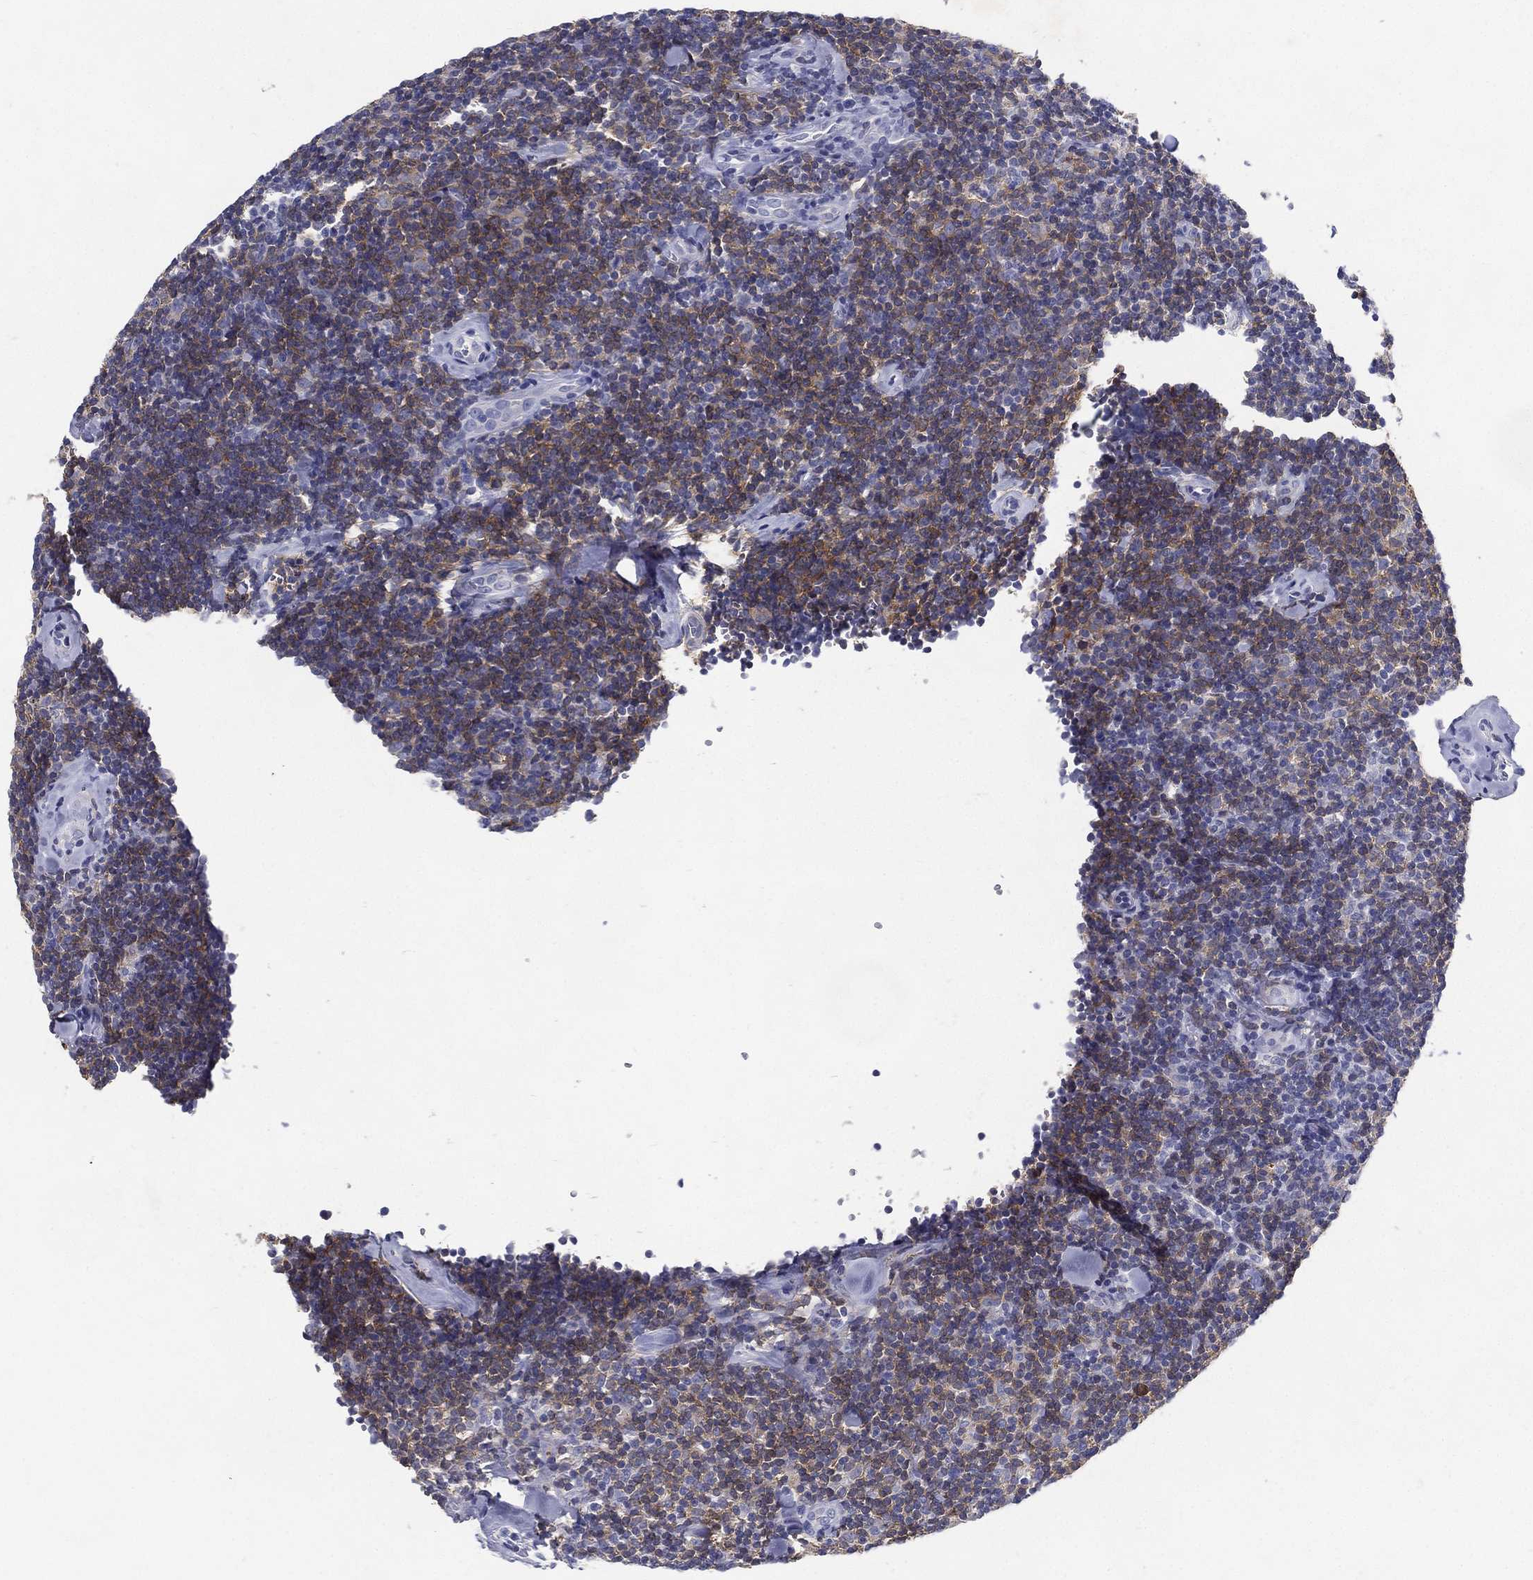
{"staining": {"intensity": "moderate", "quantity": "<25%", "location": "cytoplasmic/membranous"}, "tissue": "lymphoma", "cell_type": "Tumor cells", "image_type": "cancer", "snomed": [{"axis": "morphology", "description": "Malignant lymphoma, non-Hodgkin's type, Low grade"}, {"axis": "topography", "description": "Lymph node"}], "caption": "Brown immunohistochemical staining in lymphoma shows moderate cytoplasmic/membranous expression in approximately <25% of tumor cells.", "gene": "RGS13", "patient": {"sex": "female", "age": 56}}